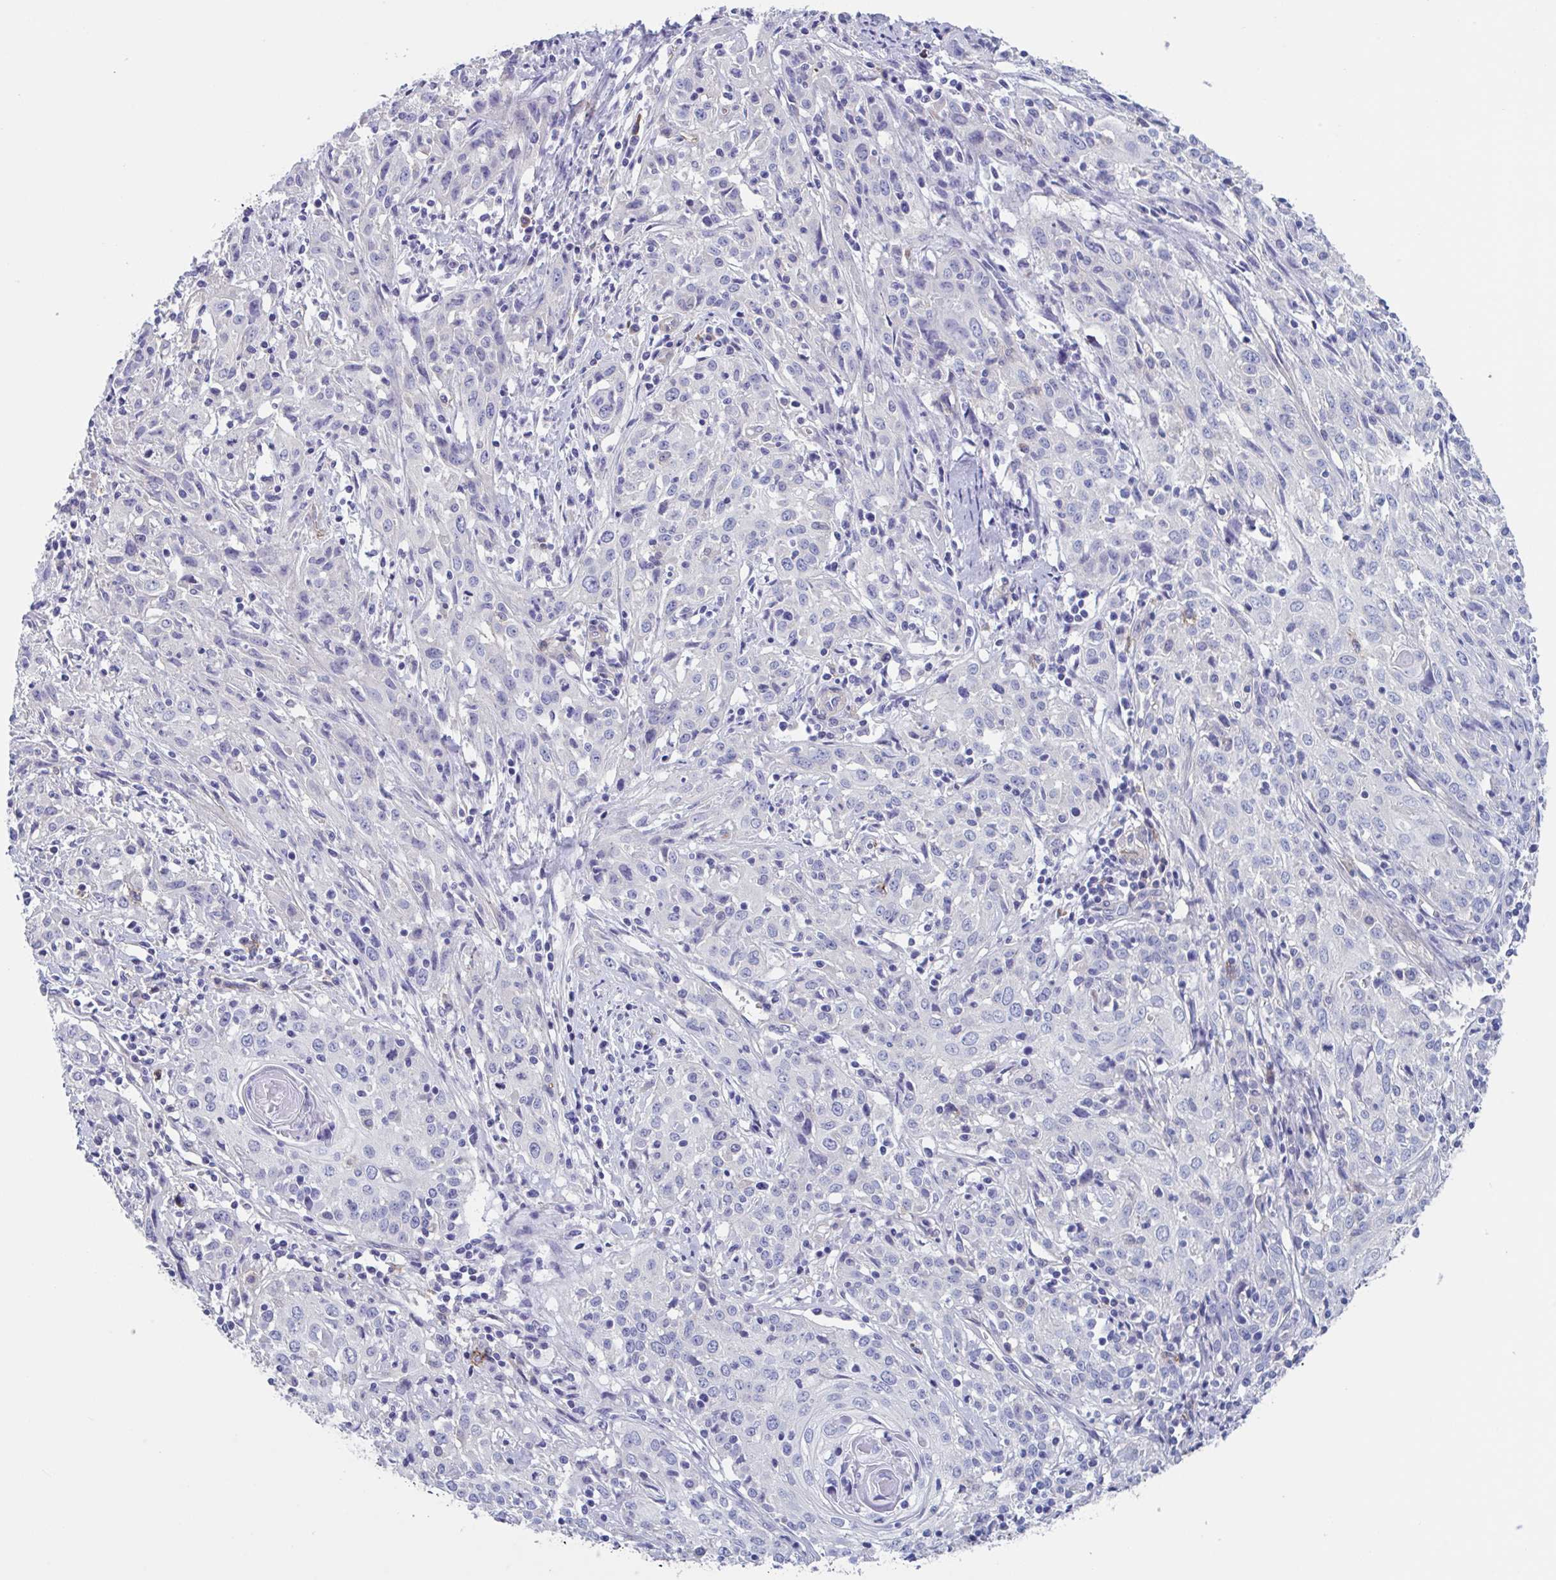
{"staining": {"intensity": "negative", "quantity": "none", "location": "none"}, "tissue": "cervical cancer", "cell_type": "Tumor cells", "image_type": "cancer", "snomed": [{"axis": "morphology", "description": "Squamous cell carcinoma, NOS"}, {"axis": "topography", "description": "Cervix"}], "caption": "IHC of cervical squamous cell carcinoma reveals no expression in tumor cells. (DAB (3,3'-diaminobenzidine) immunohistochemistry (IHC) with hematoxylin counter stain).", "gene": "LPIN3", "patient": {"sex": "female", "age": 57}}